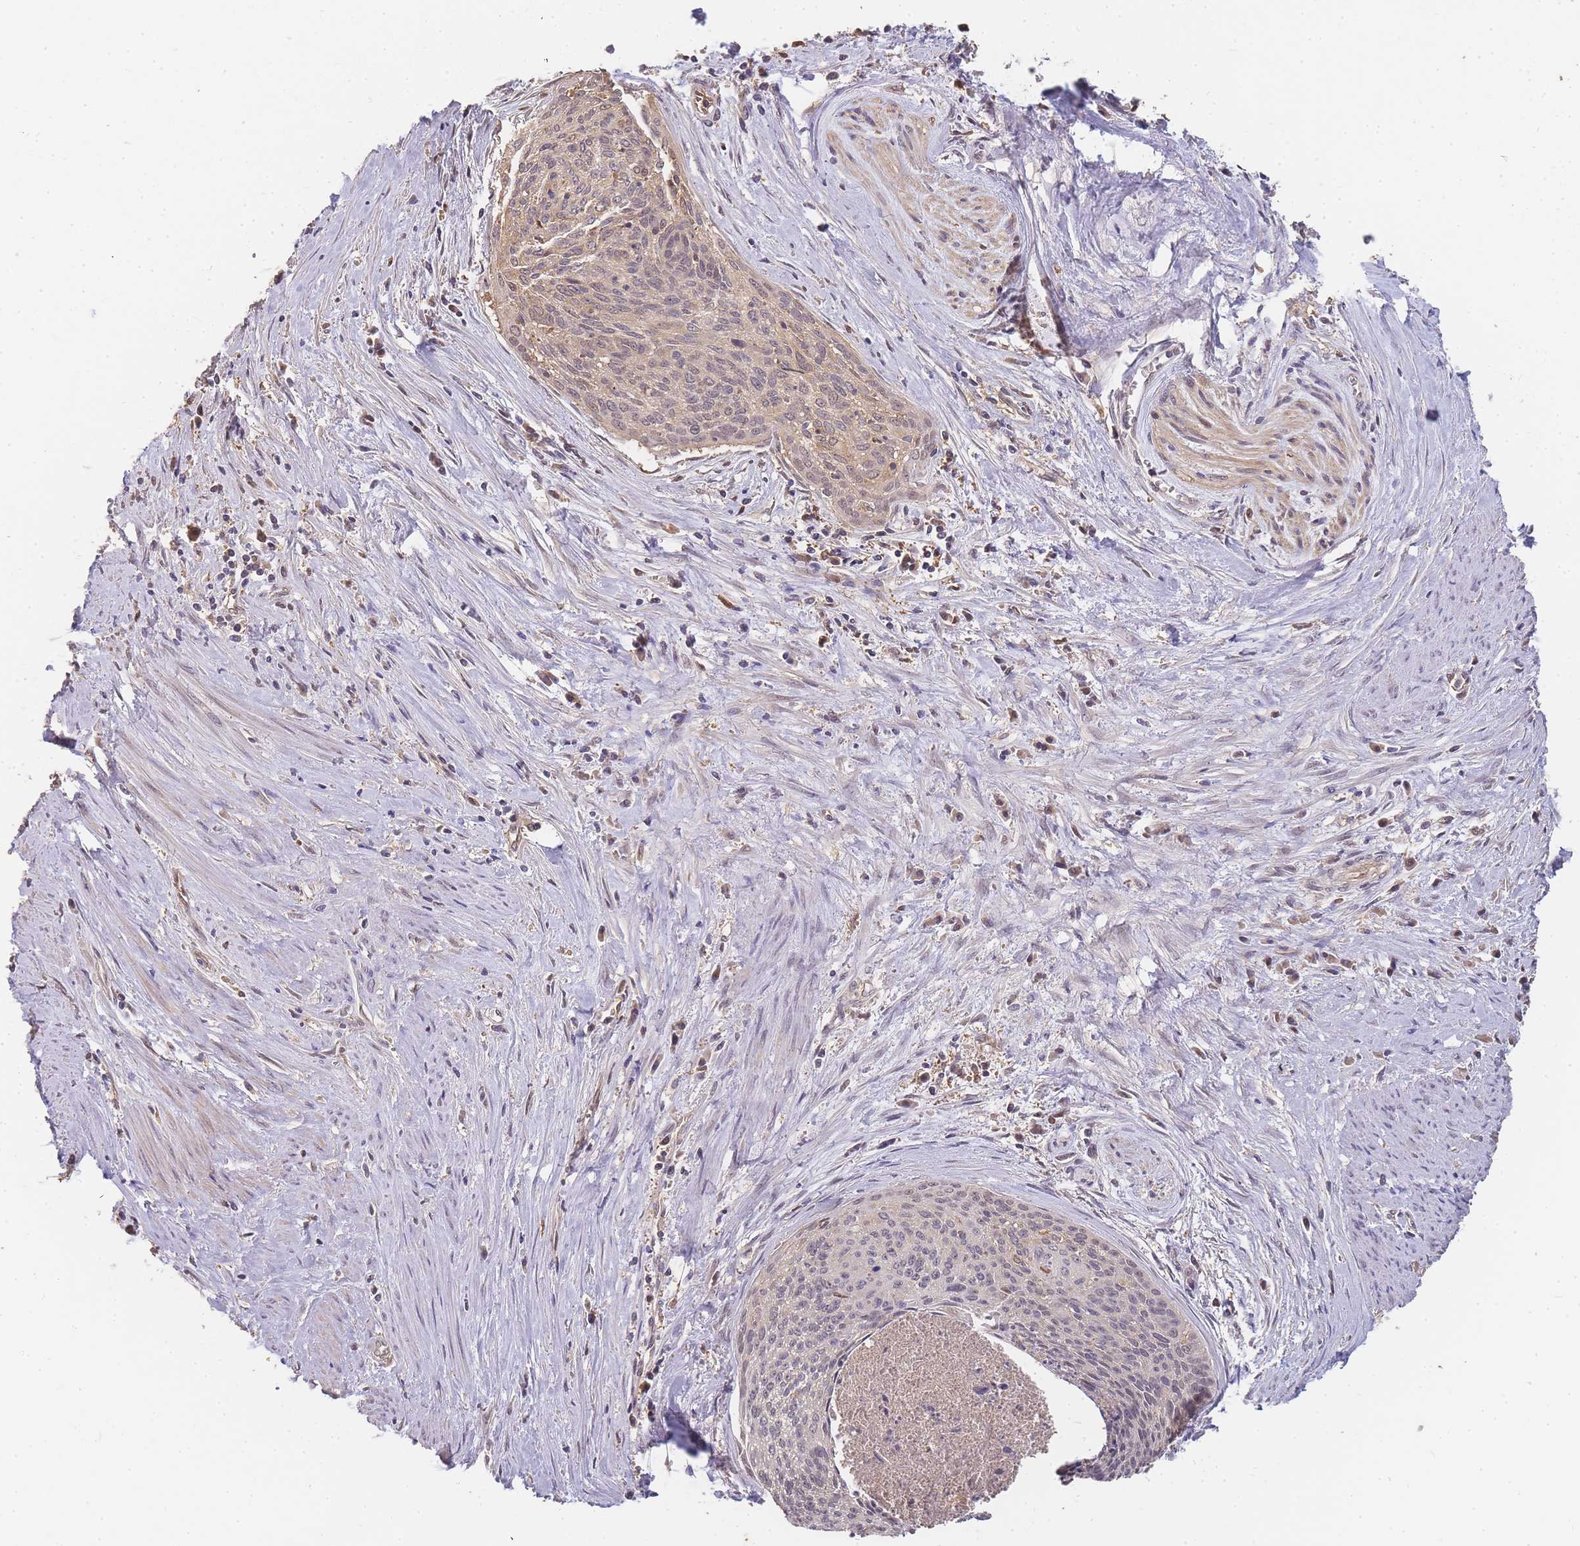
{"staining": {"intensity": "weak", "quantity": "25%-75%", "location": "cytoplasmic/membranous,nuclear"}, "tissue": "cervical cancer", "cell_type": "Tumor cells", "image_type": "cancer", "snomed": [{"axis": "morphology", "description": "Squamous cell carcinoma, NOS"}, {"axis": "topography", "description": "Cervix"}], "caption": "The immunohistochemical stain labels weak cytoplasmic/membranous and nuclear expression in tumor cells of cervical squamous cell carcinoma tissue.", "gene": "CDKN2AIPNL", "patient": {"sex": "female", "age": 55}}